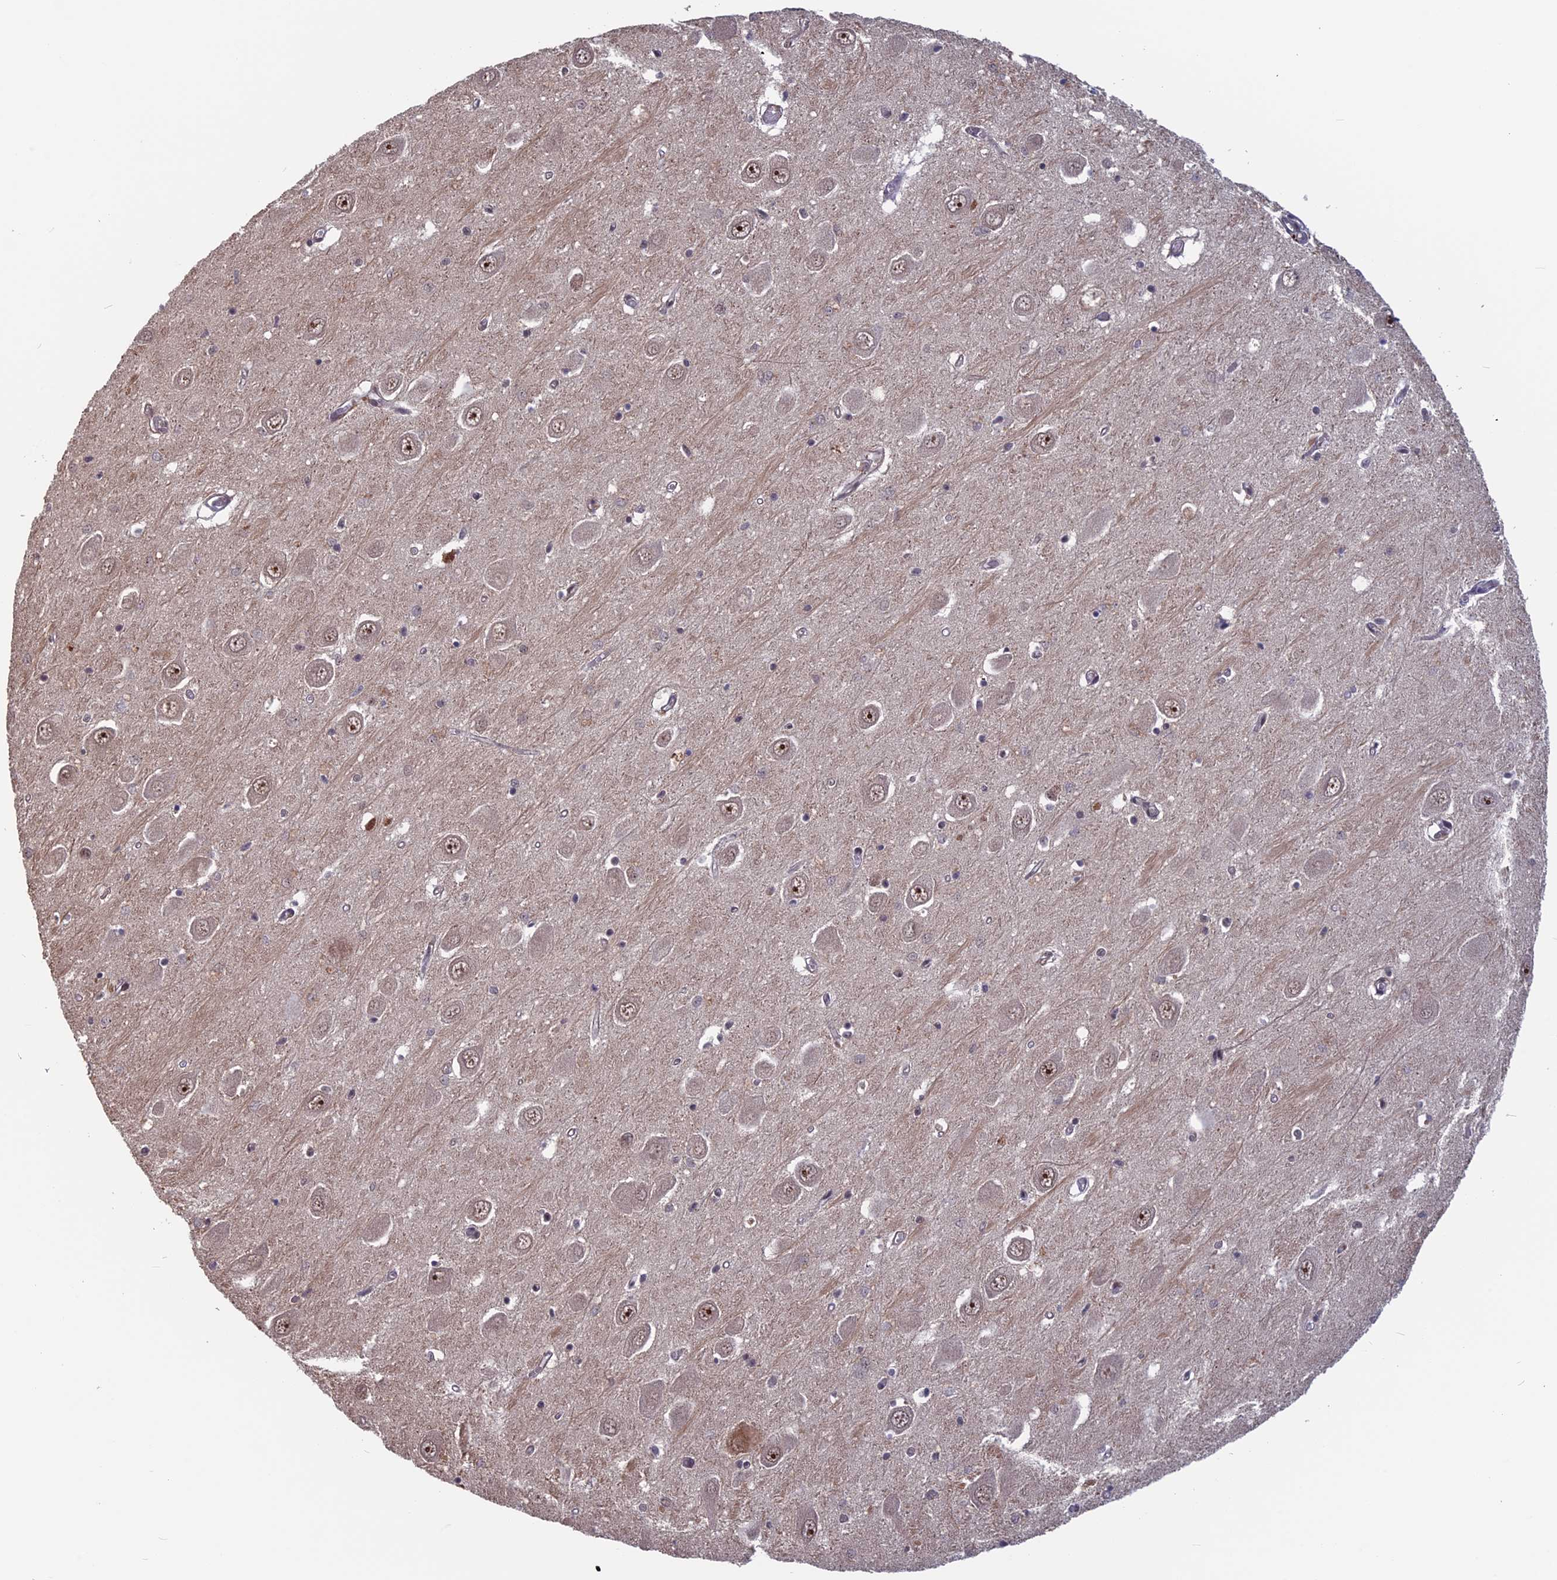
{"staining": {"intensity": "weak", "quantity": "<25%", "location": "cytoplasmic/membranous"}, "tissue": "hippocampus", "cell_type": "Glial cells", "image_type": "normal", "snomed": [{"axis": "morphology", "description": "Normal tissue, NOS"}, {"axis": "topography", "description": "Hippocampus"}], "caption": "Glial cells show no significant protein staining in unremarkable hippocampus. (DAB IHC with hematoxylin counter stain).", "gene": "CACTIN", "patient": {"sex": "male", "age": 70}}